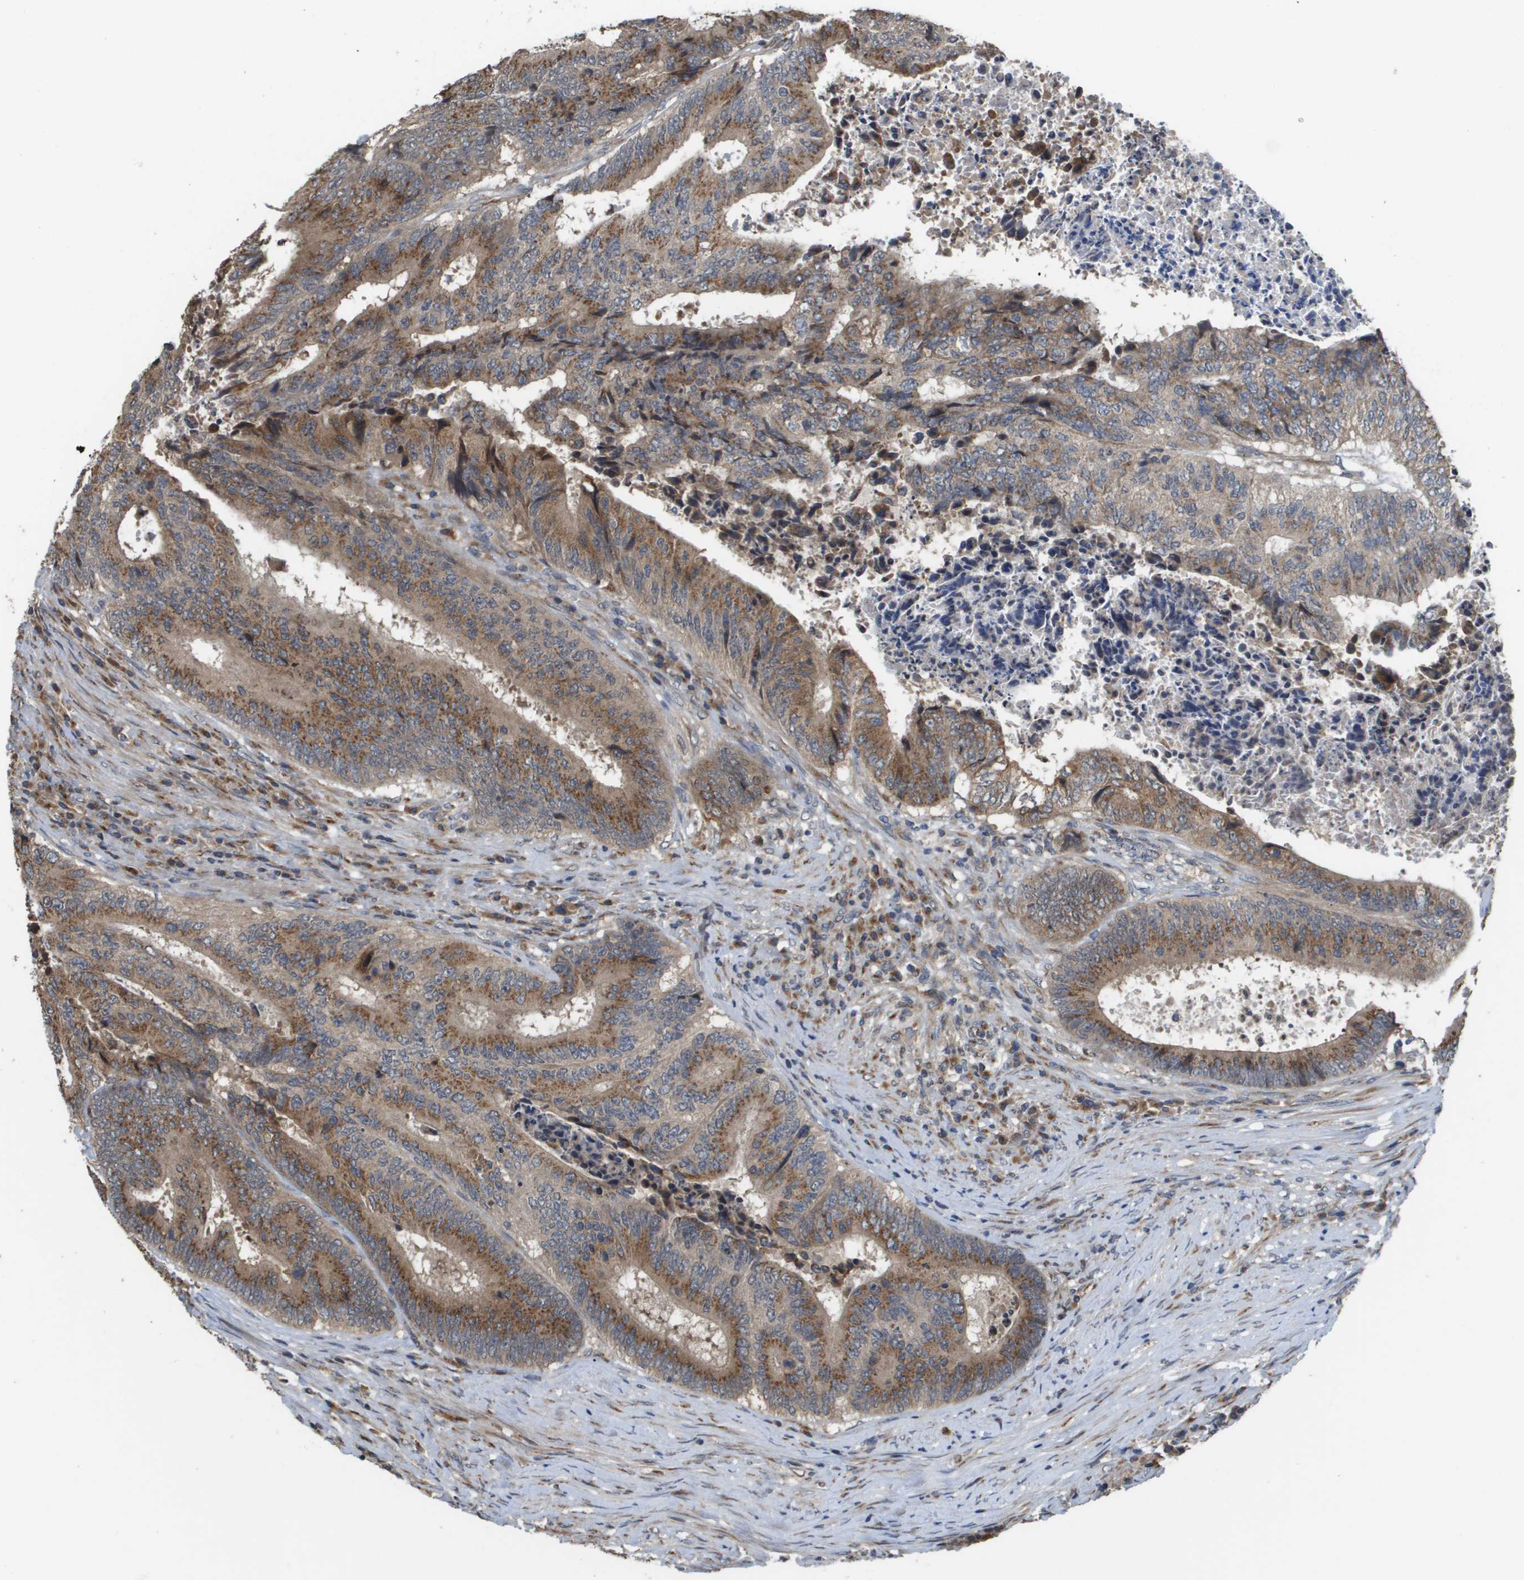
{"staining": {"intensity": "moderate", "quantity": ">75%", "location": "cytoplasmic/membranous"}, "tissue": "colorectal cancer", "cell_type": "Tumor cells", "image_type": "cancer", "snomed": [{"axis": "morphology", "description": "Adenocarcinoma, NOS"}, {"axis": "topography", "description": "Rectum"}], "caption": "Adenocarcinoma (colorectal) stained for a protein (brown) displays moderate cytoplasmic/membranous positive expression in approximately >75% of tumor cells.", "gene": "PCK1", "patient": {"sex": "male", "age": 72}}